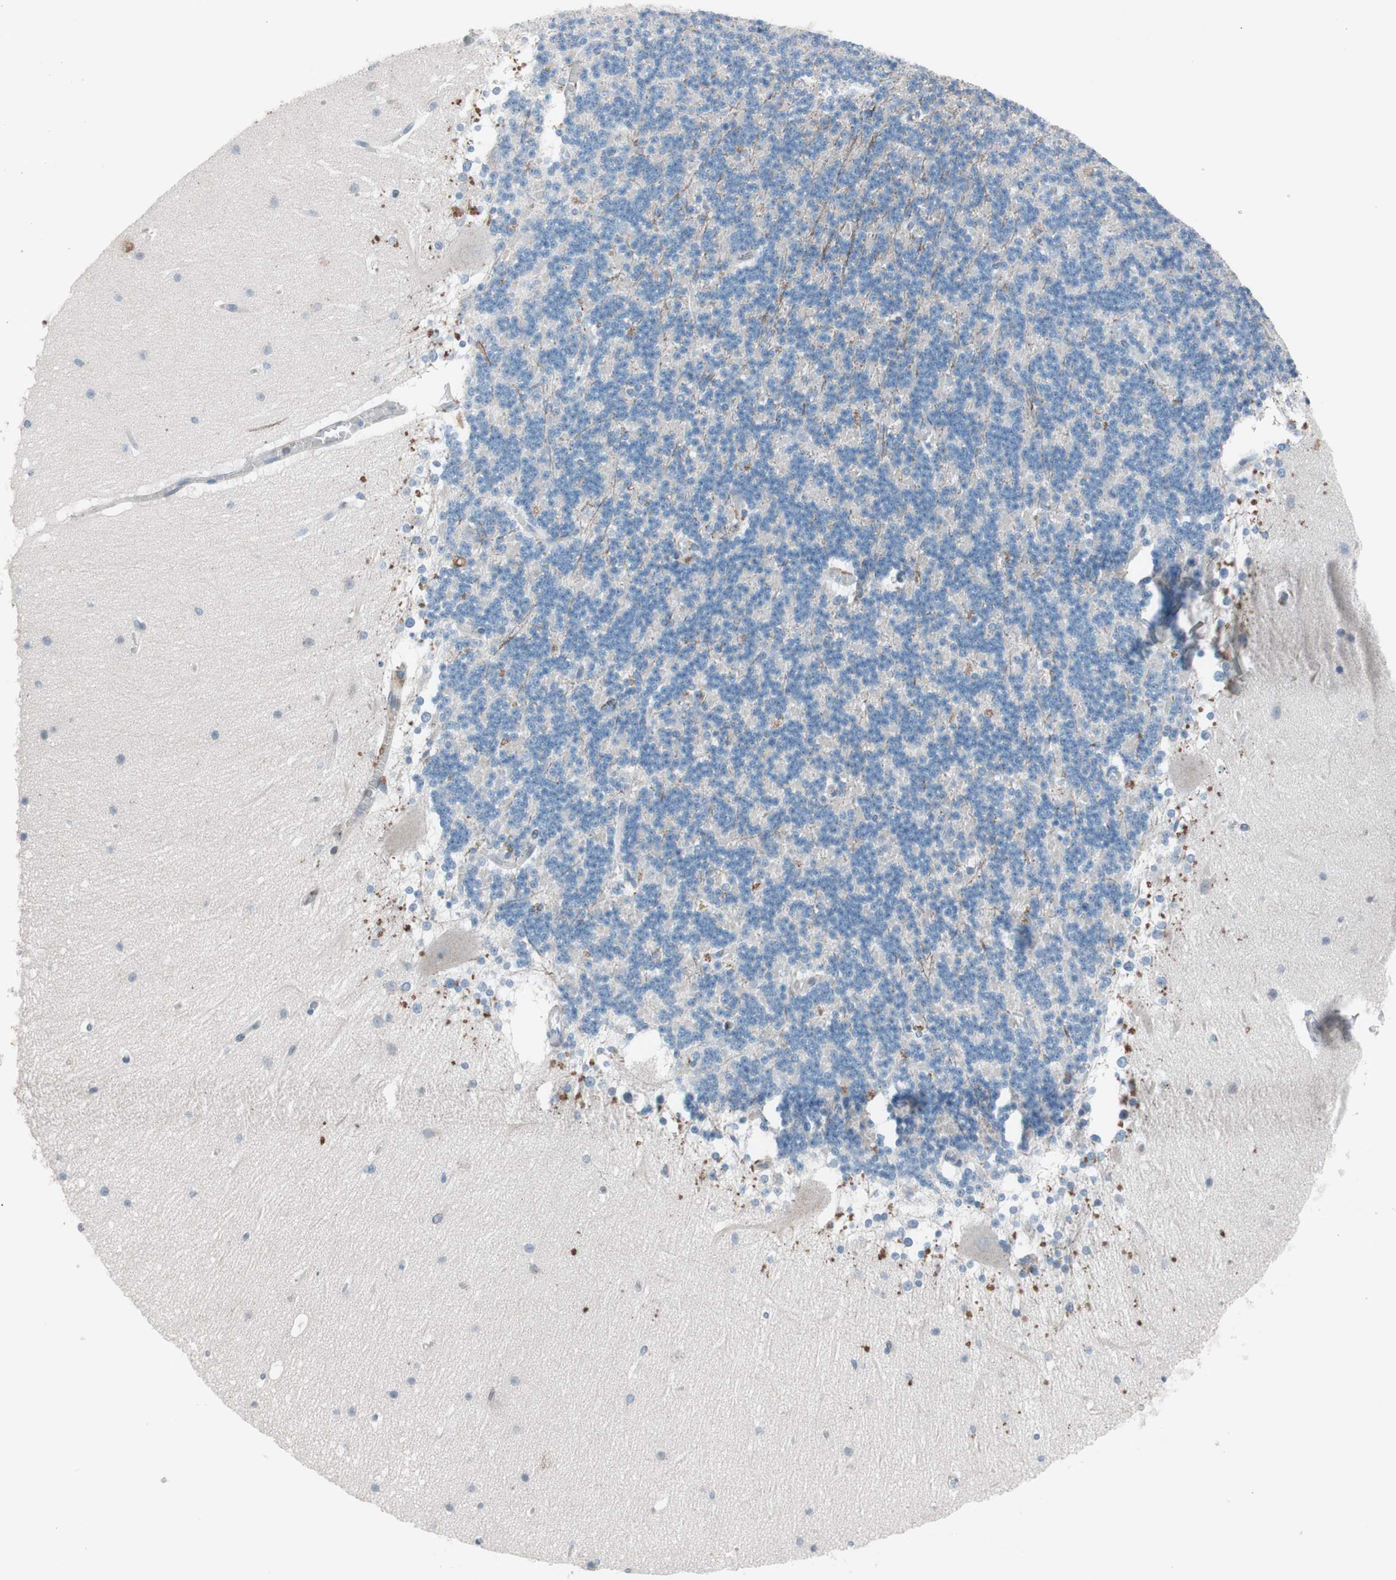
{"staining": {"intensity": "moderate", "quantity": "<25%", "location": "cytoplasmic/membranous"}, "tissue": "cerebellum", "cell_type": "Cells in granular layer", "image_type": "normal", "snomed": [{"axis": "morphology", "description": "Normal tissue, NOS"}, {"axis": "topography", "description": "Cerebellum"}], "caption": "Cerebellum stained with immunohistochemistry (IHC) shows moderate cytoplasmic/membranous expression in approximately <25% of cells in granular layer.", "gene": "GRB7", "patient": {"sex": "female", "age": 19}}